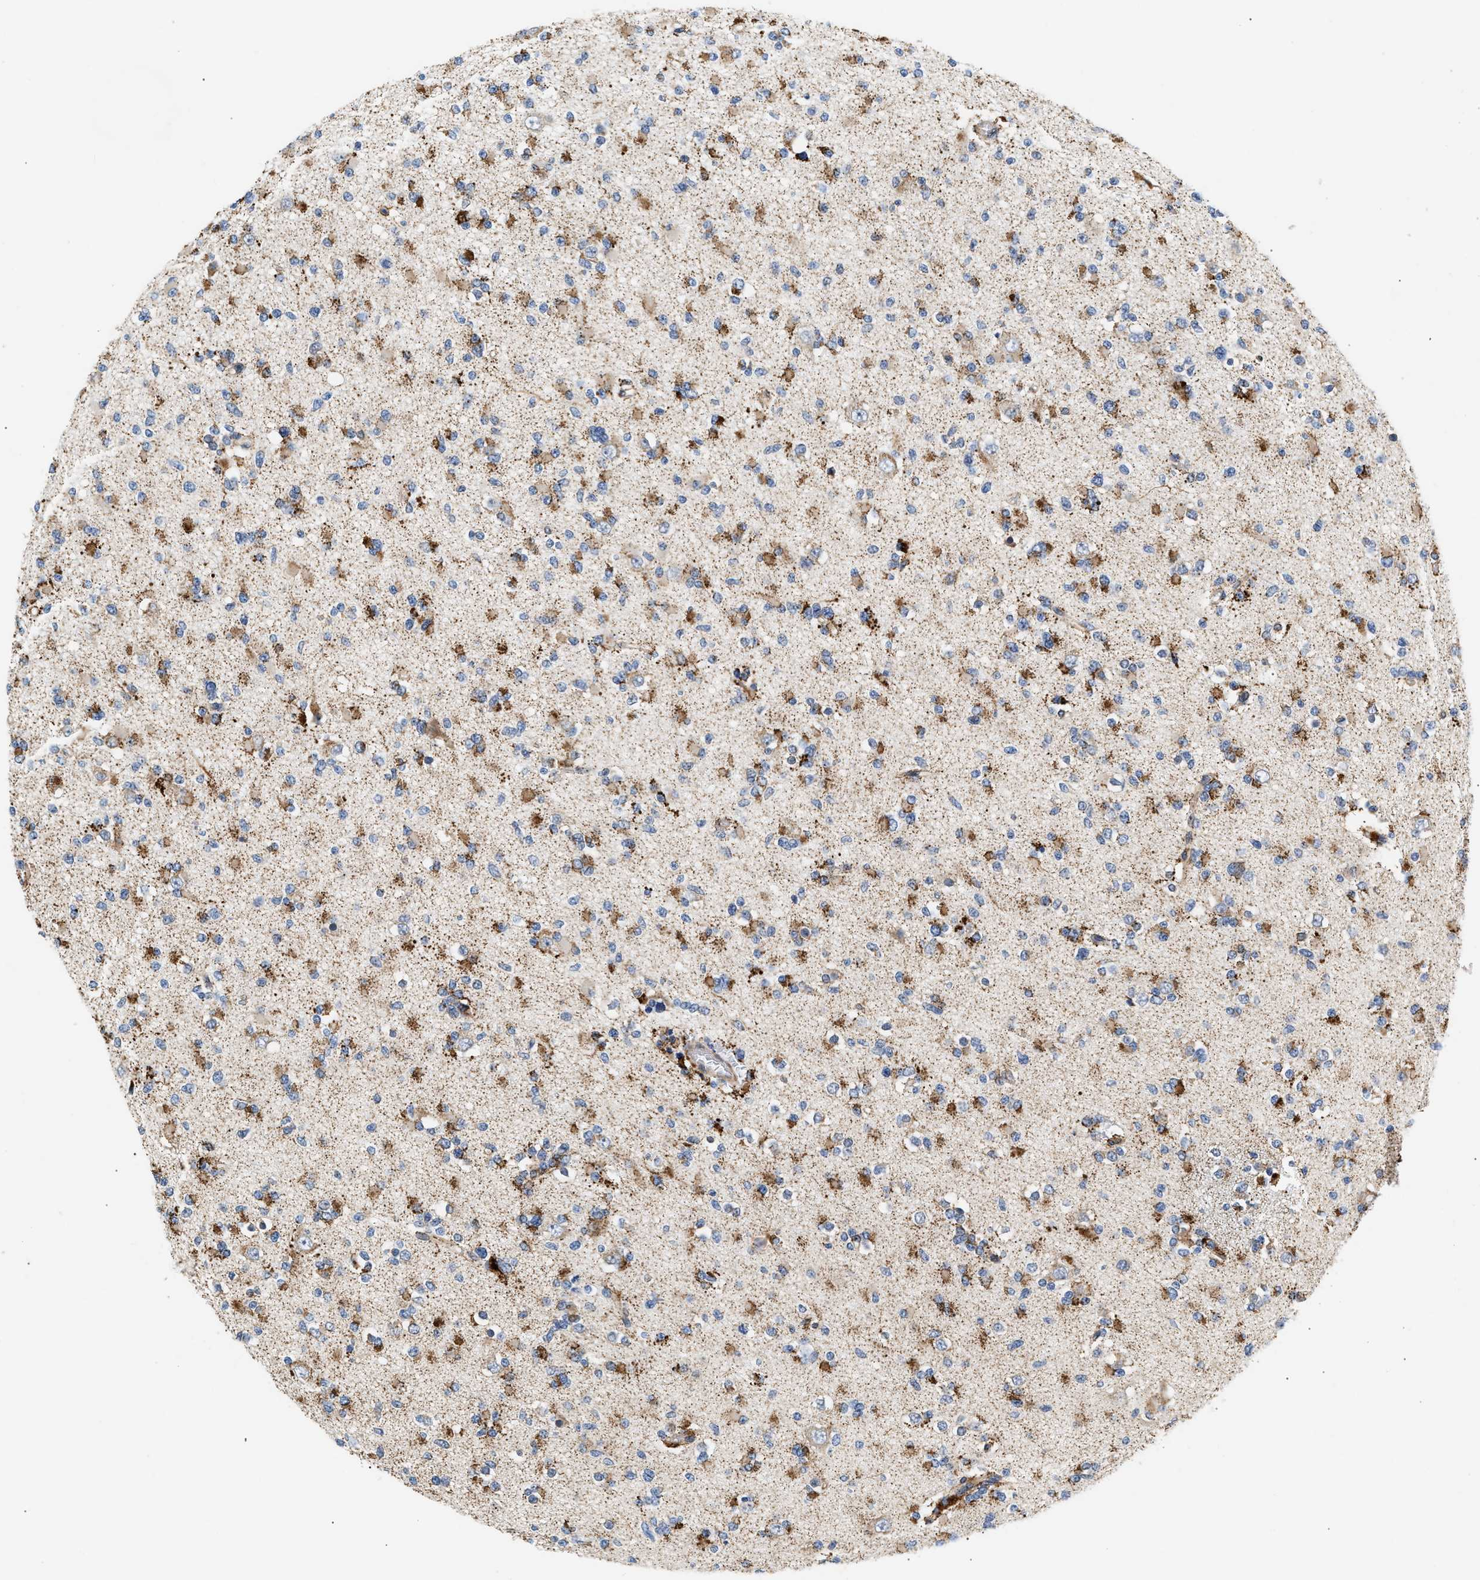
{"staining": {"intensity": "moderate", "quantity": ">75%", "location": "cytoplasmic/membranous"}, "tissue": "glioma", "cell_type": "Tumor cells", "image_type": "cancer", "snomed": [{"axis": "morphology", "description": "Glioma, malignant, Low grade"}, {"axis": "topography", "description": "Brain"}], "caption": "Brown immunohistochemical staining in human malignant low-grade glioma exhibits moderate cytoplasmic/membranous expression in approximately >75% of tumor cells.", "gene": "IFT74", "patient": {"sex": "female", "age": 22}}